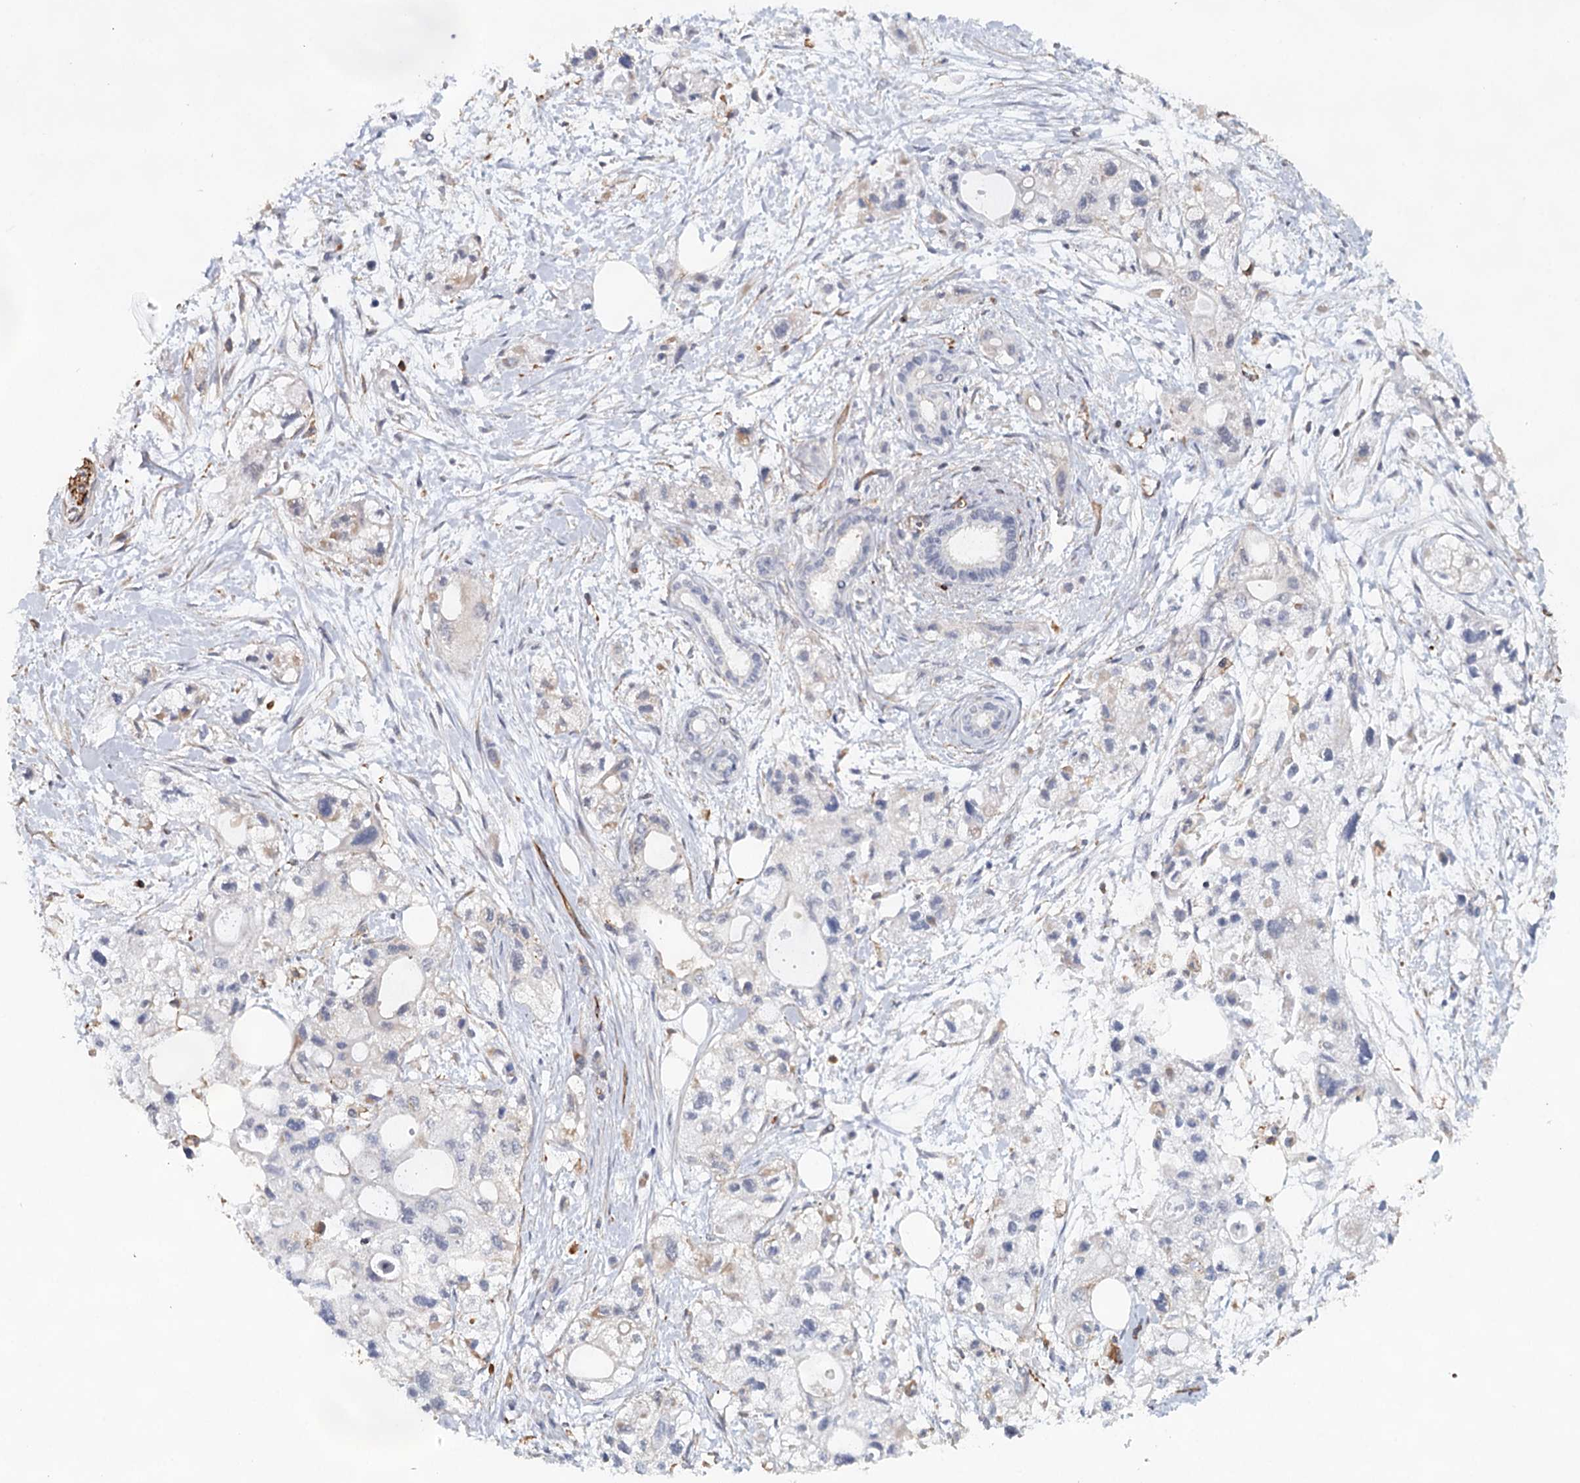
{"staining": {"intensity": "negative", "quantity": "none", "location": "none"}, "tissue": "pancreatic cancer", "cell_type": "Tumor cells", "image_type": "cancer", "snomed": [{"axis": "morphology", "description": "Adenocarcinoma, NOS"}, {"axis": "topography", "description": "Pancreas"}], "caption": "The immunohistochemistry photomicrograph has no significant positivity in tumor cells of pancreatic cancer tissue.", "gene": "SYNPO", "patient": {"sex": "male", "age": 75}}